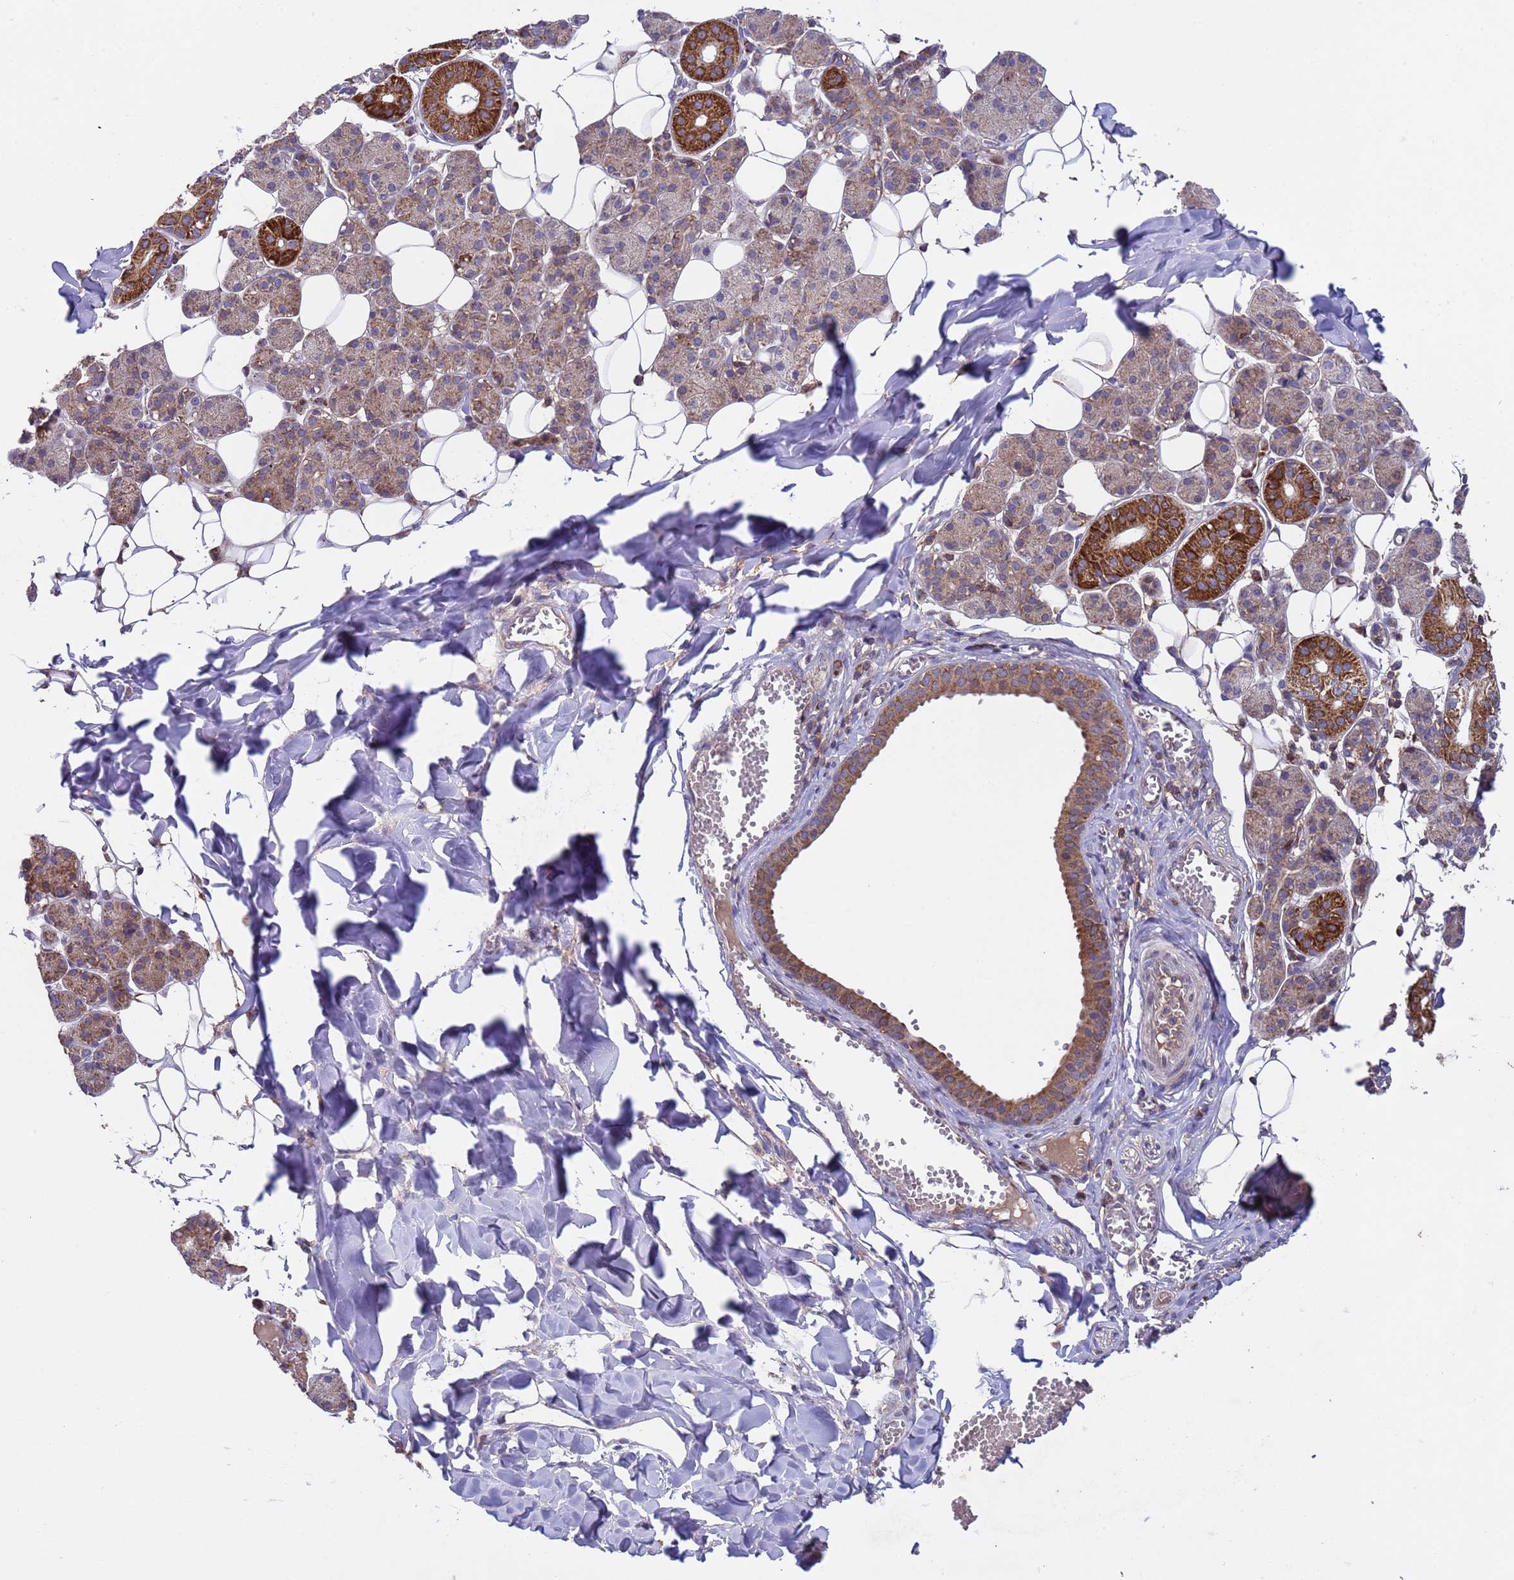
{"staining": {"intensity": "strong", "quantity": "<25%", "location": "cytoplasmic/membranous"}, "tissue": "salivary gland", "cell_type": "Glandular cells", "image_type": "normal", "snomed": [{"axis": "morphology", "description": "Normal tissue, NOS"}, {"axis": "topography", "description": "Salivary gland"}], "caption": "Glandular cells reveal strong cytoplasmic/membranous expression in about <25% of cells in unremarkable salivary gland. (DAB IHC with brightfield microscopy, high magnification).", "gene": "ACAD8", "patient": {"sex": "female", "age": 33}}